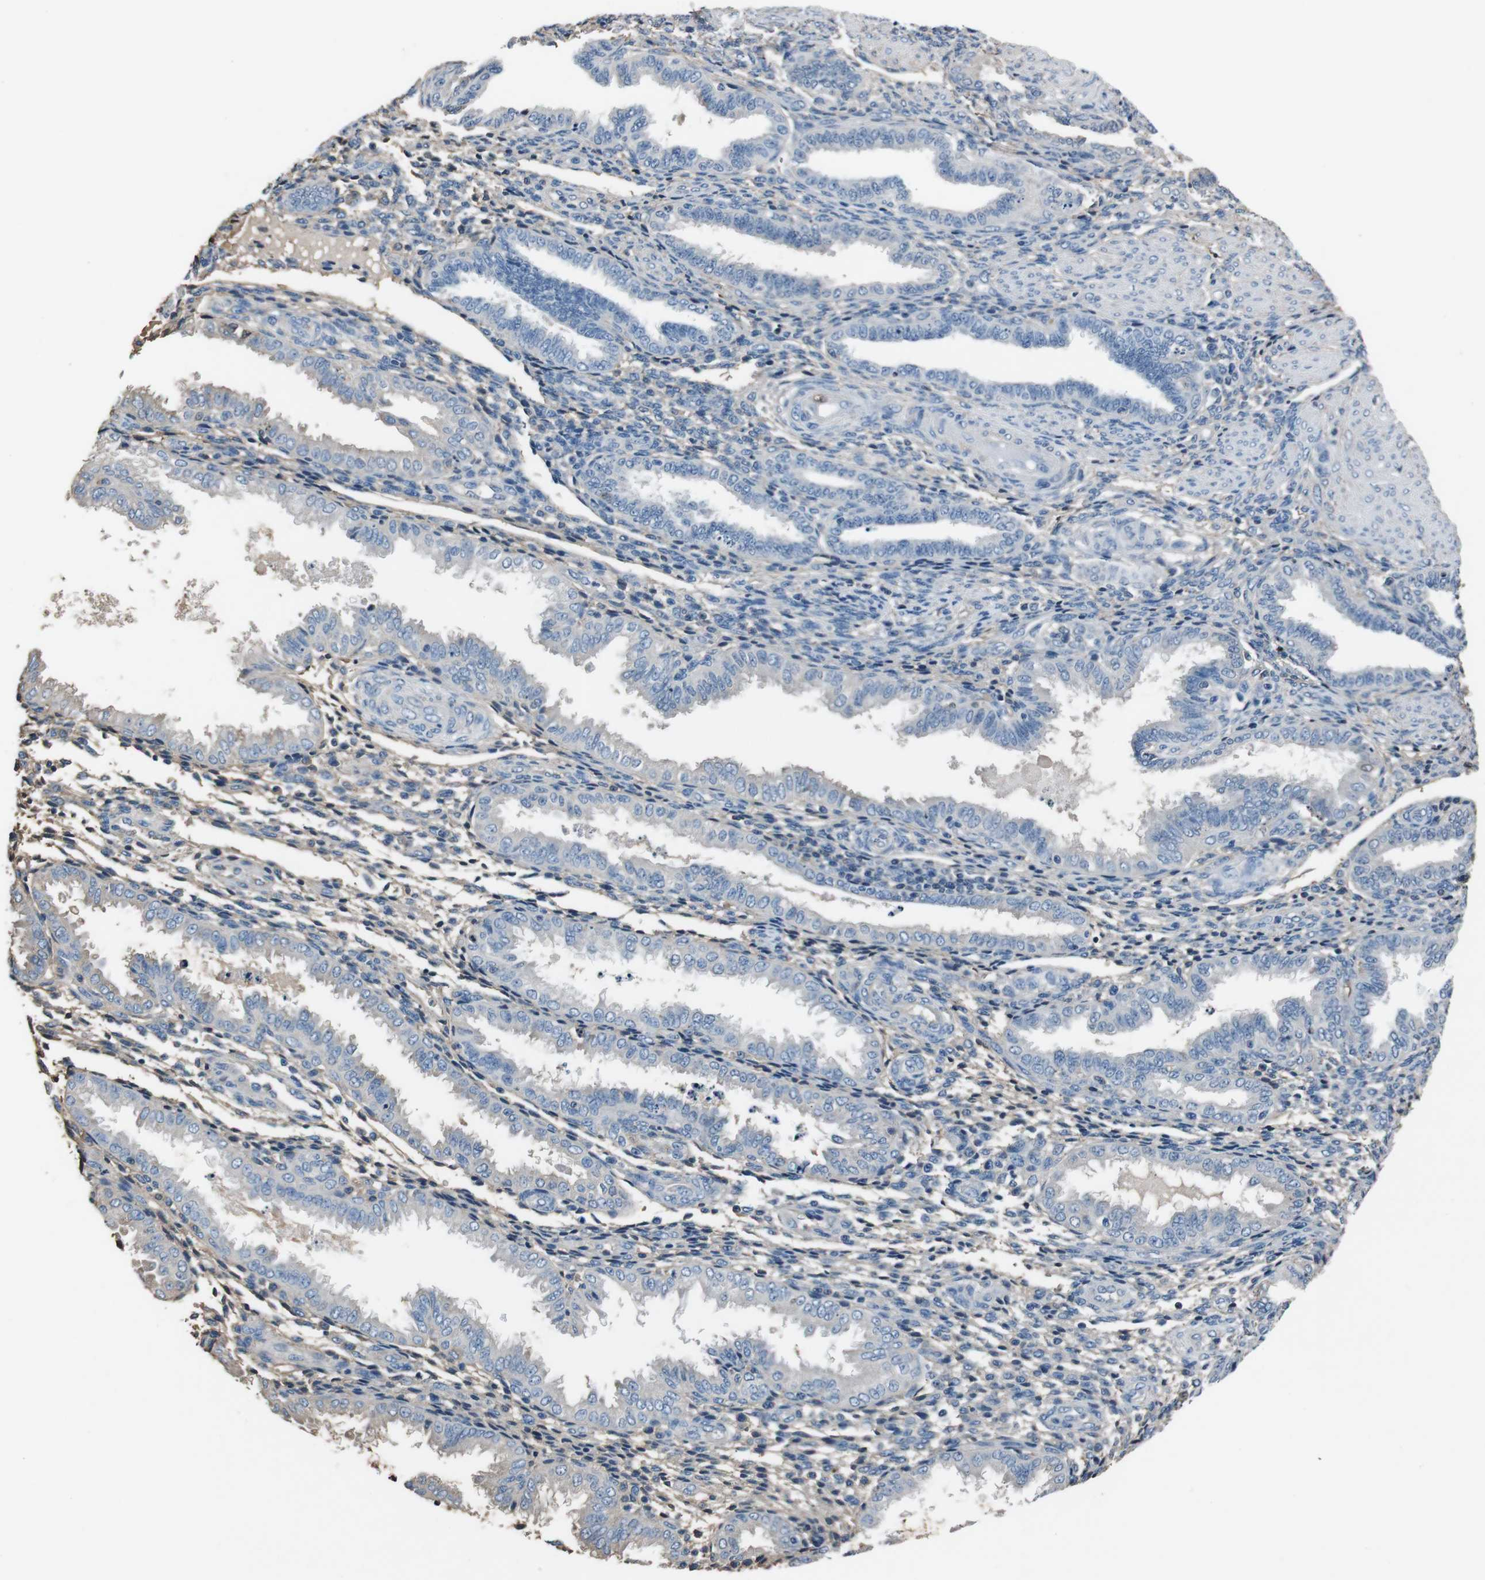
{"staining": {"intensity": "weak", "quantity": "<25%", "location": "cytoplasmic/membranous"}, "tissue": "endometrium", "cell_type": "Cells in endometrial stroma", "image_type": "normal", "snomed": [{"axis": "morphology", "description": "Normal tissue, NOS"}, {"axis": "topography", "description": "Endometrium"}], "caption": "Immunohistochemistry (IHC) histopathology image of benign endometrium: human endometrium stained with DAB (3,3'-diaminobenzidine) exhibits no significant protein positivity in cells in endometrial stroma.", "gene": "LEP", "patient": {"sex": "female", "age": 33}}